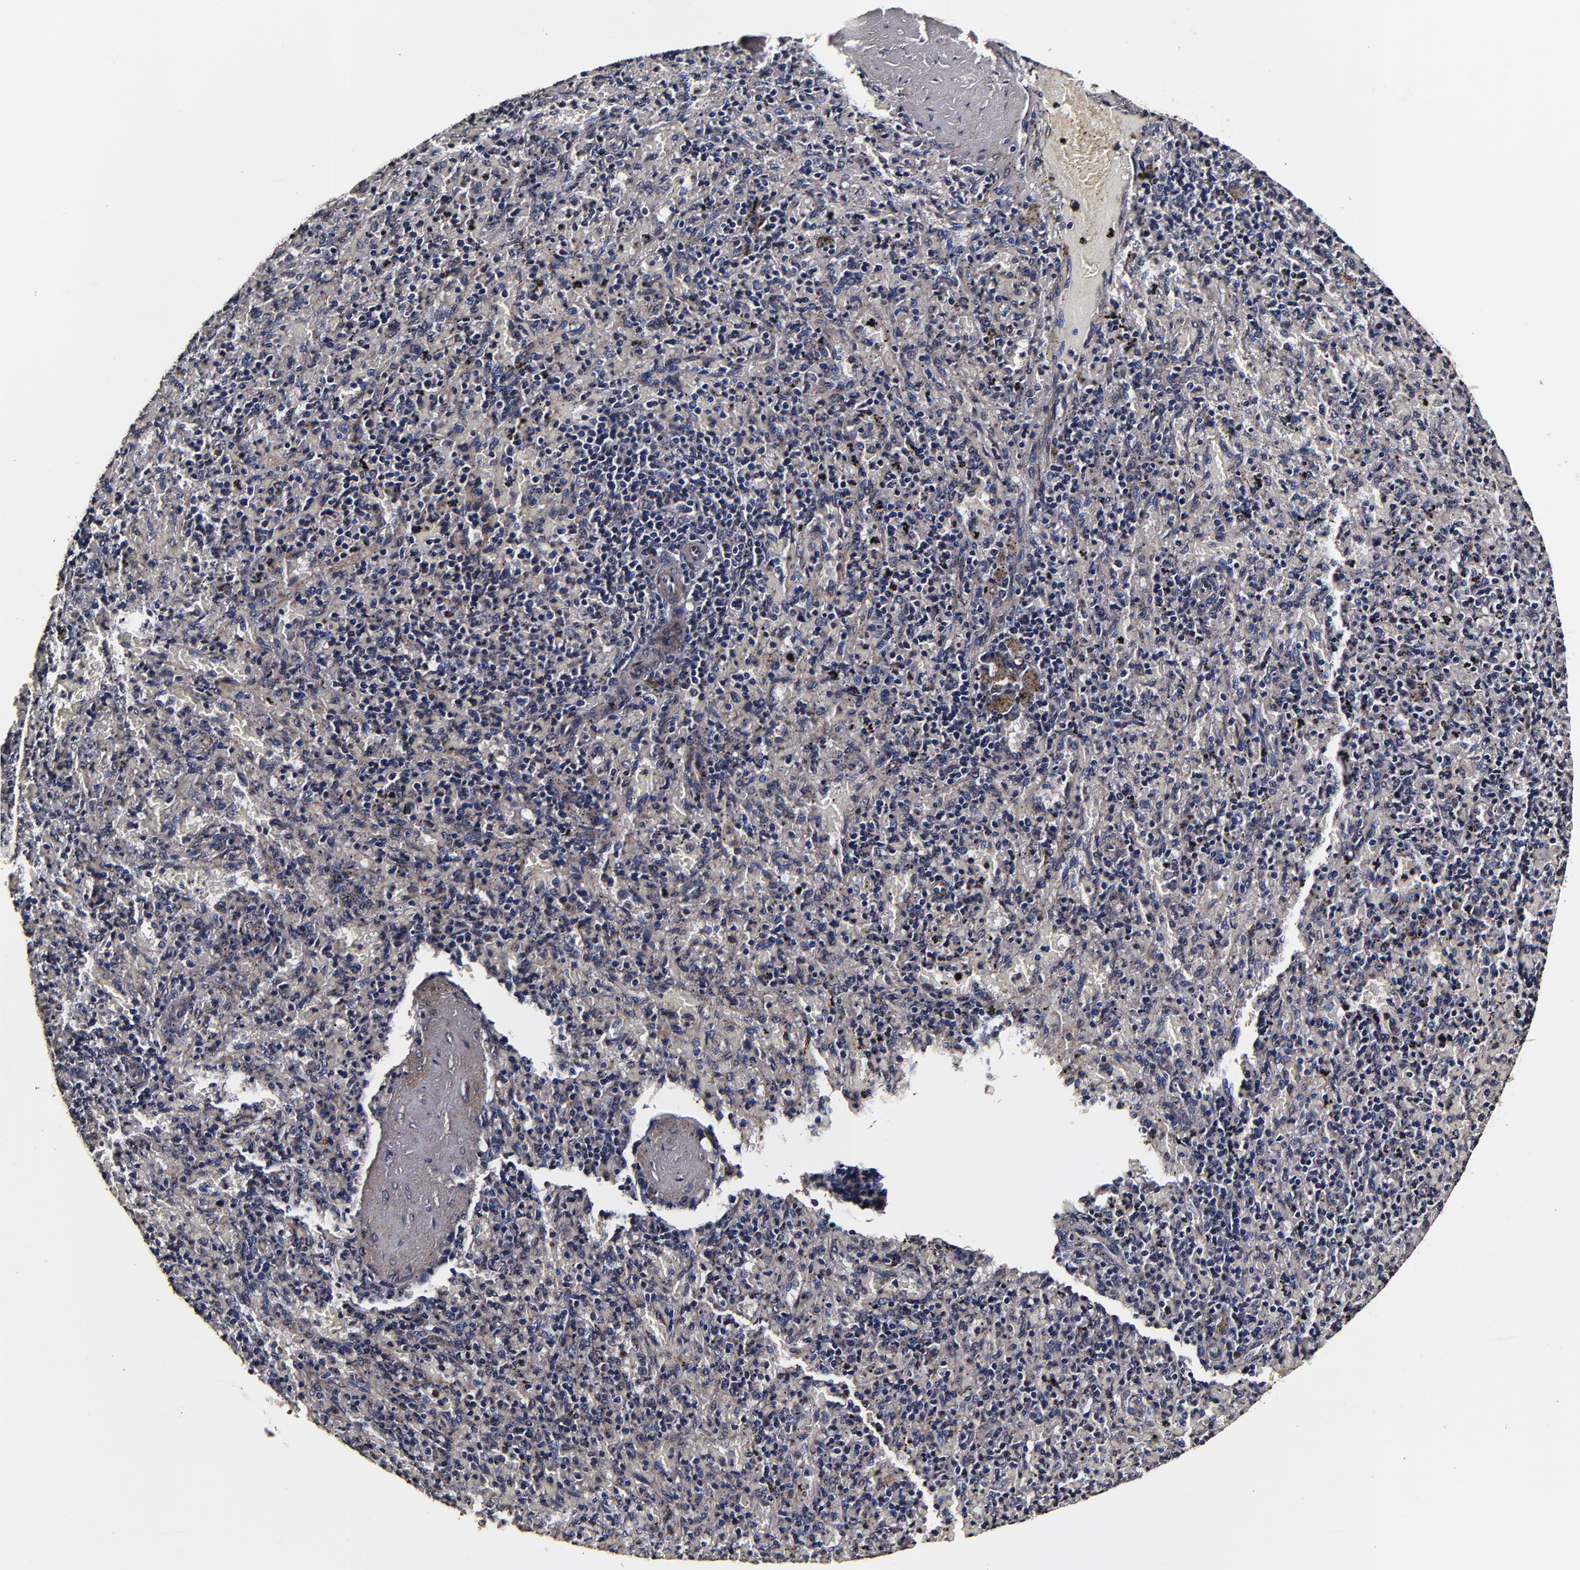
{"staining": {"intensity": "weak", "quantity": "25%-75%", "location": "cytoplasmic/membranous"}, "tissue": "spleen", "cell_type": "Cells in red pulp", "image_type": "normal", "snomed": [{"axis": "morphology", "description": "Normal tissue, NOS"}, {"axis": "topography", "description": "Spleen"}], "caption": "The immunohistochemical stain highlights weak cytoplasmic/membranous staining in cells in red pulp of normal spleen.", "gene": "MMP15", "patient": {"sex": "female", "age": 43}}